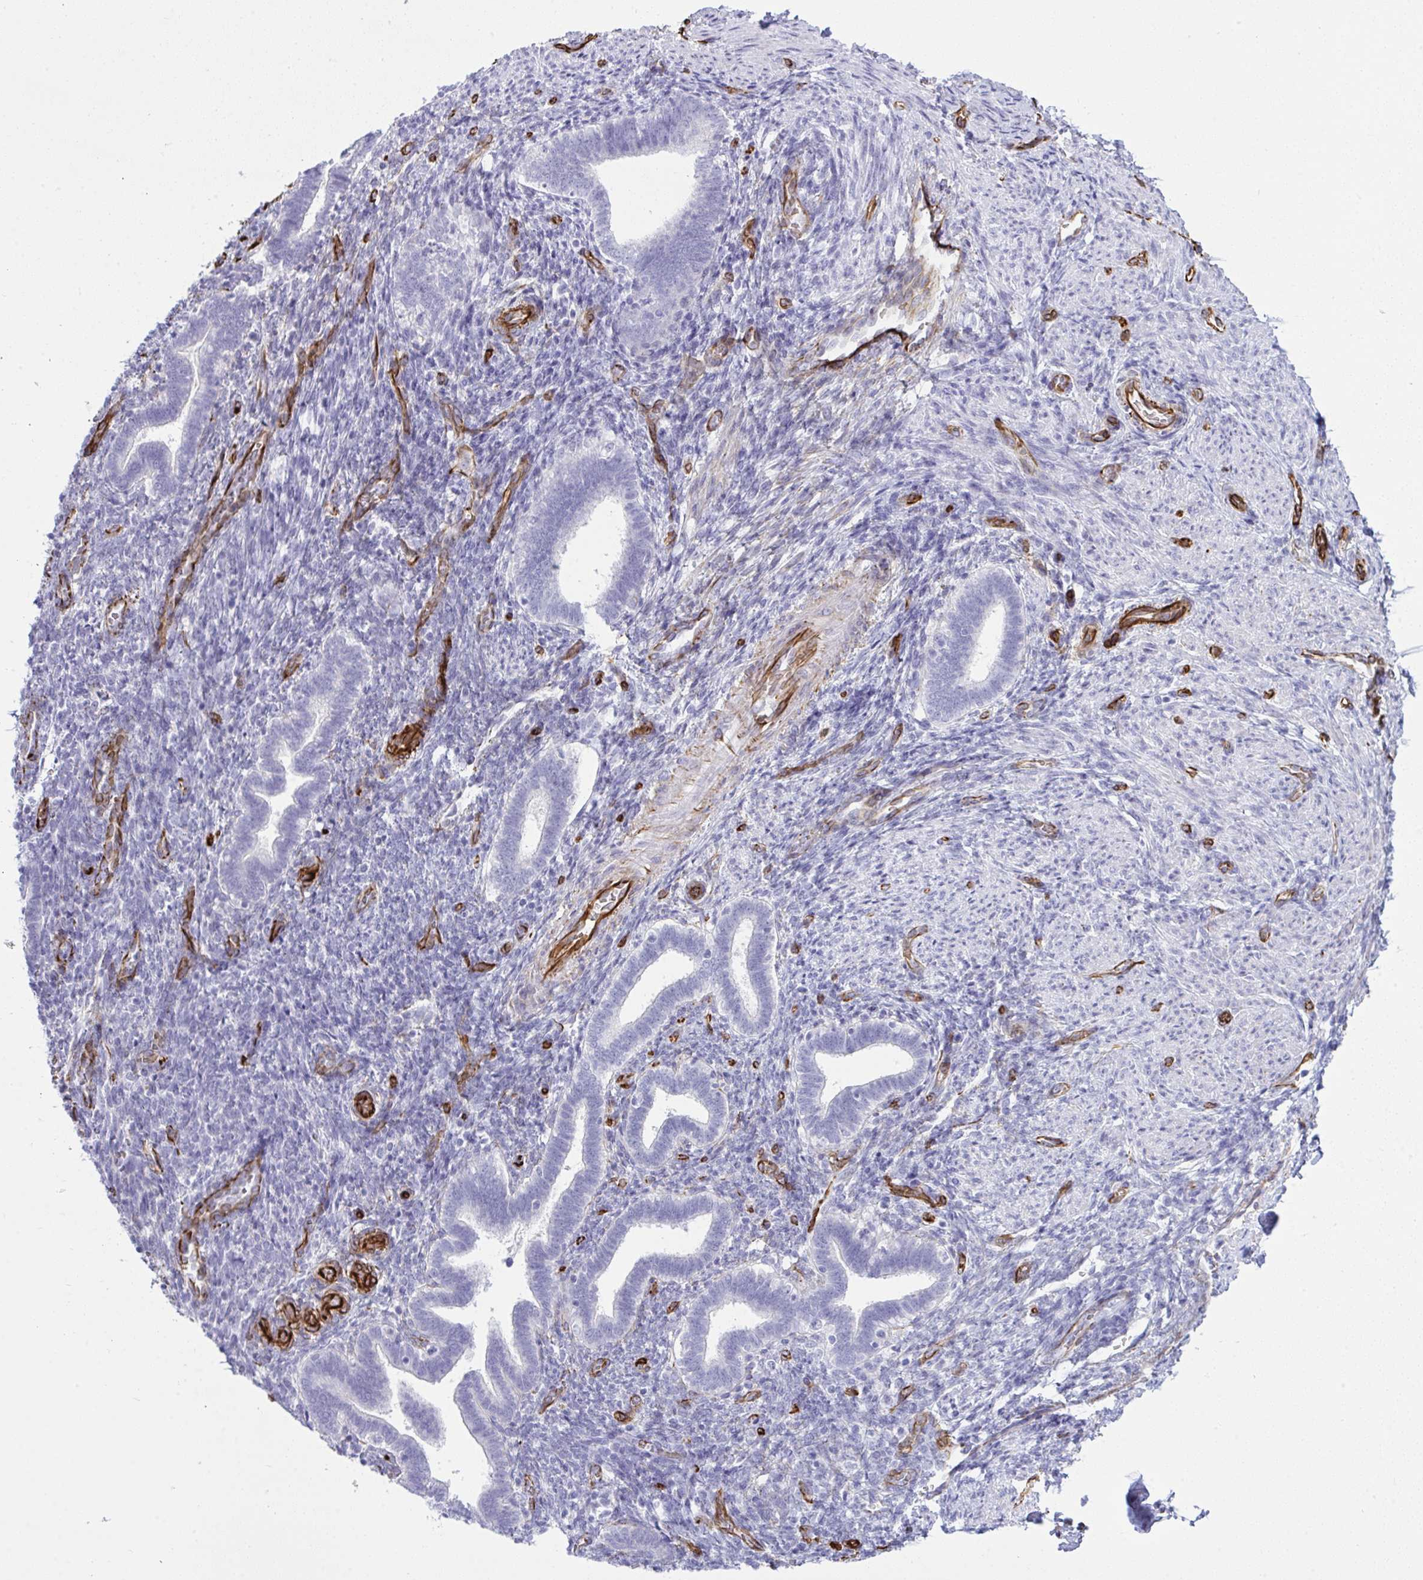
{"staining": {"intensity": "negative", "quantity": "none", "location": "none"}, "tissue": "endometrium", "cell_type": "Cells in endometrial stroma", "image_type": "normal", "snomed": [{"axis": "morphology", "description": "Normal tissue, NOS"}, {"axis": "topography", "description": "Endometrium"}], "caption": "DAB immunohistochemical staining of normal human endometrium demonstrates no significant staining in cells in endometrial stroma.", "gene": "SLC35B1", "patient": {"sex": "female", "age": 34}}